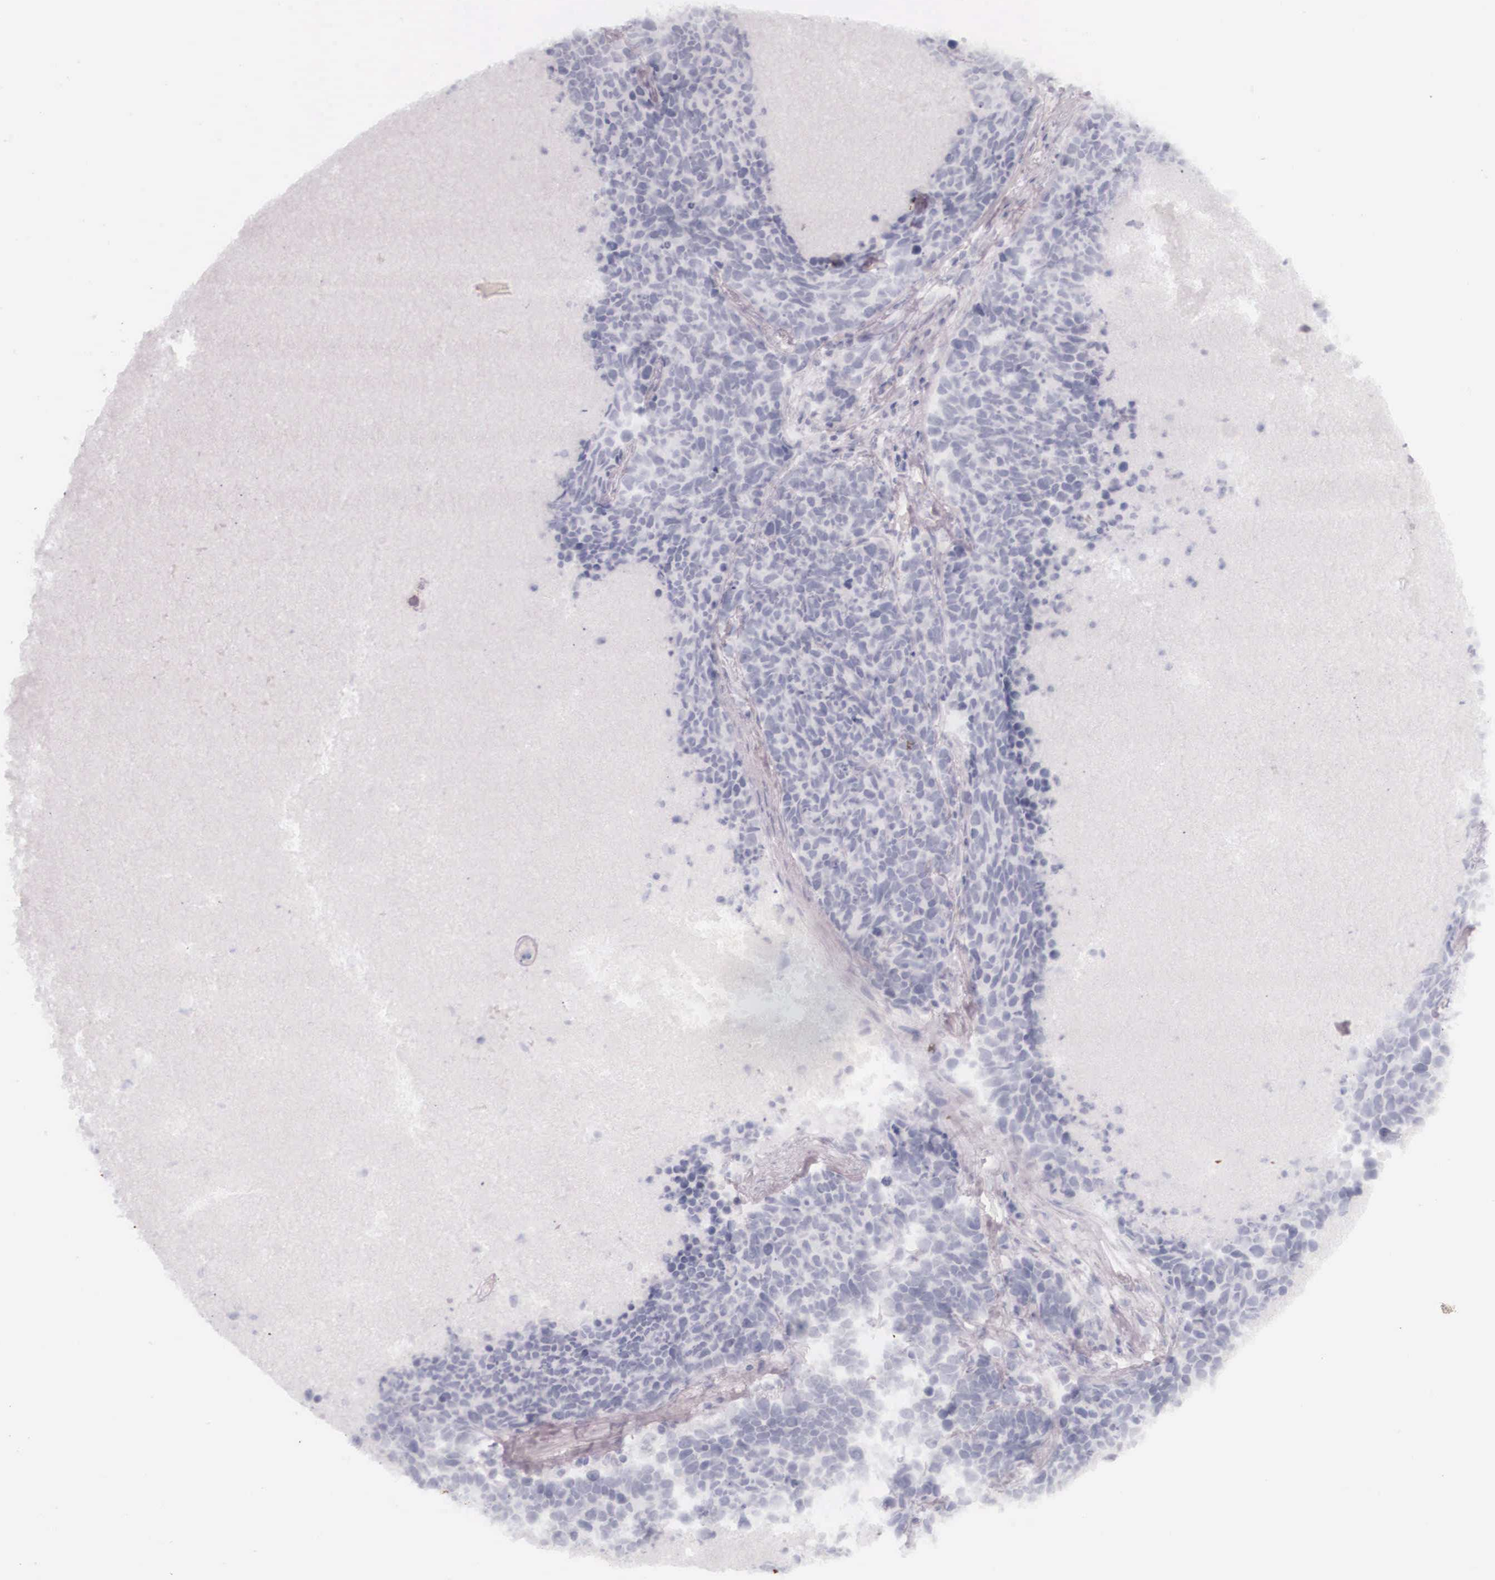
{"staining": {"intensity": "negative", "quantity": "none", "location": "none"}, "tissue": "lung cancer", "cell_type": "Tumor cells", "image_type": "cancer", "snomed": [{"axis": "morphology", "description": "Neoplasm, malignant, NOS"}, {"axis": "topography", "description": "Lung"}], "caption": "The histopathology image displays no significant positivity in tumor cells of lung cancer.", "gene": "KRT14", "patient": {"sex": "female", "age": 75}}